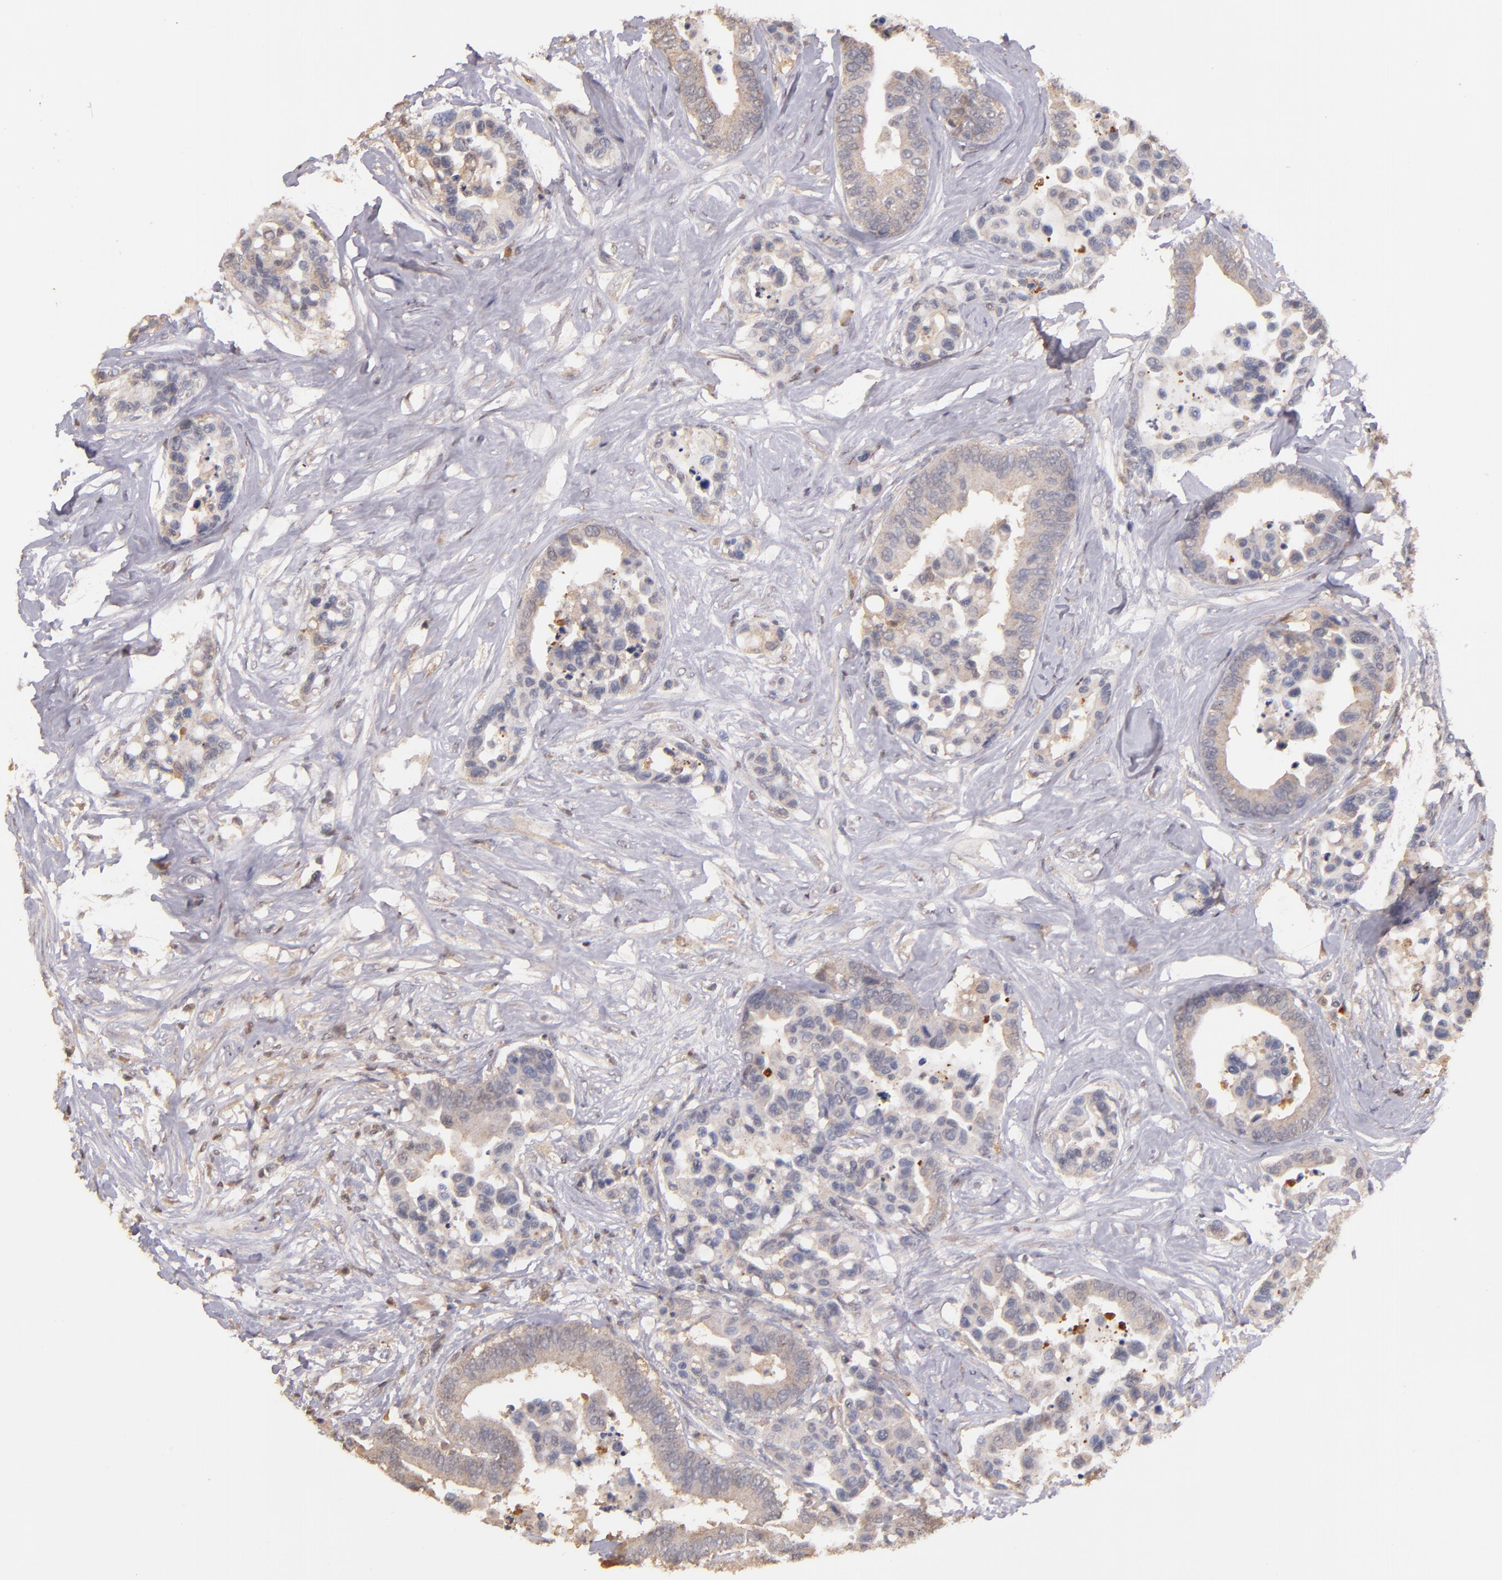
{"staining": {"intensity": "weak", "quantity": ">75%", "location": "cytoplasmic/membranous"}, "tissue": "colorectal cancer", "cell_type": "Tumor cells", "image_type": "cancer", "snomed": [{"axis": "morphology", "description": "Adenocarcinoma, NOS"}, {"axis": "topography", "description": "Colon"}], "caption": "IHC (DAB) staining of colorectal cancer displays weak cytoplasmic/membranous protein expression in approximately >75% of tumor cells.", "gene": "SERPINC1", "patient": {"sex": "male", "age": 82}}